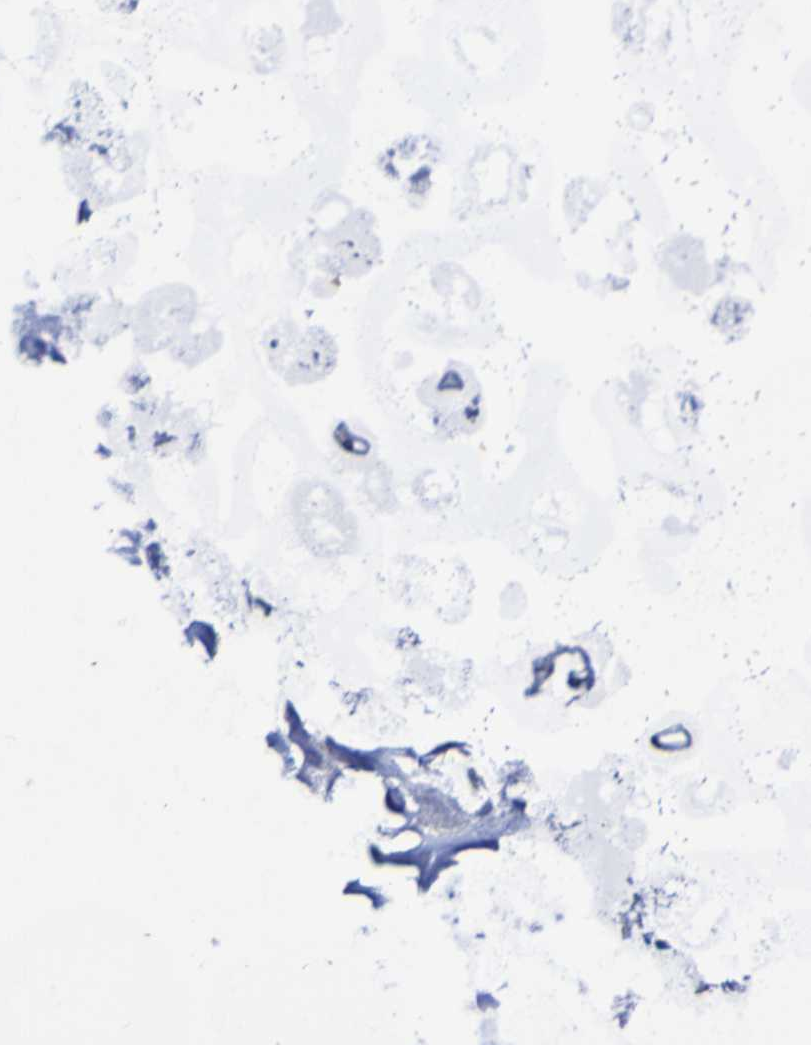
{"staining": {"intensity": "negative", "quantity": "none", "location": "none"}, "tissue": "adipose tissue", "cell_type": "Adipocytes", "image_type": "normal", "snomed": [{"axis": "morphology", "description": "Normal tissue, NOS"}, {"axis": "topography", "description": "Cartilage tissue"}, {"axis": "topography", "description": "Bronchus"}], "caption": "An image of adipose tissue stained for a protein demonstrates no brown staining in adipocytes.", "gene": "PTP4A2", "patient": {"sex": "female", "age": 73}}